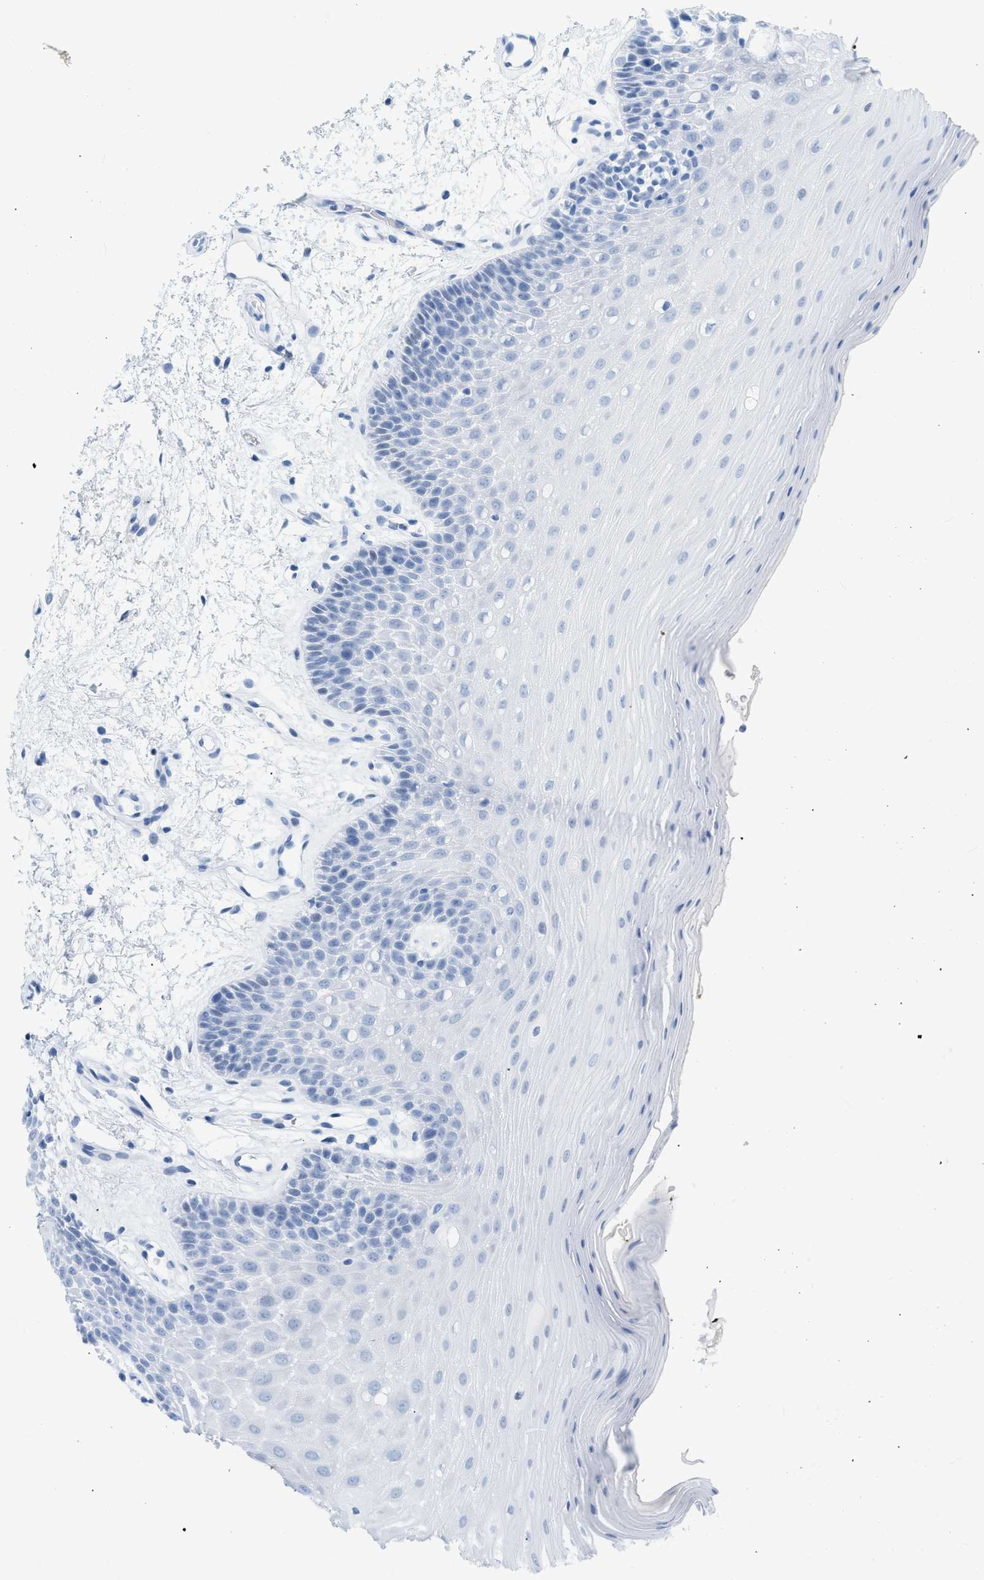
{"staining": {"intensity": "negative", "quantity": "none", "location": "none"}, "tissue": "oral mucosa", "cell_type": "Squamous epithelial cells", "image_type": "normal", "snomed": [{"axis": "morphology", "description": "Normal tissue, NOS"}, {"axis": "morphology", "description": "Squamous cell carcinoma, NOS"}, {"axis": "topography", "description": "Oral tissue"}, {"axis": "topography", "description": "Head-Neck"}], "caption": "Protein analysis of unremarkable oral mucosa displays no significant positivity in squamous epithelial cells.", "gene": "DES", "patient": {"sex": "male", "age": 71}}